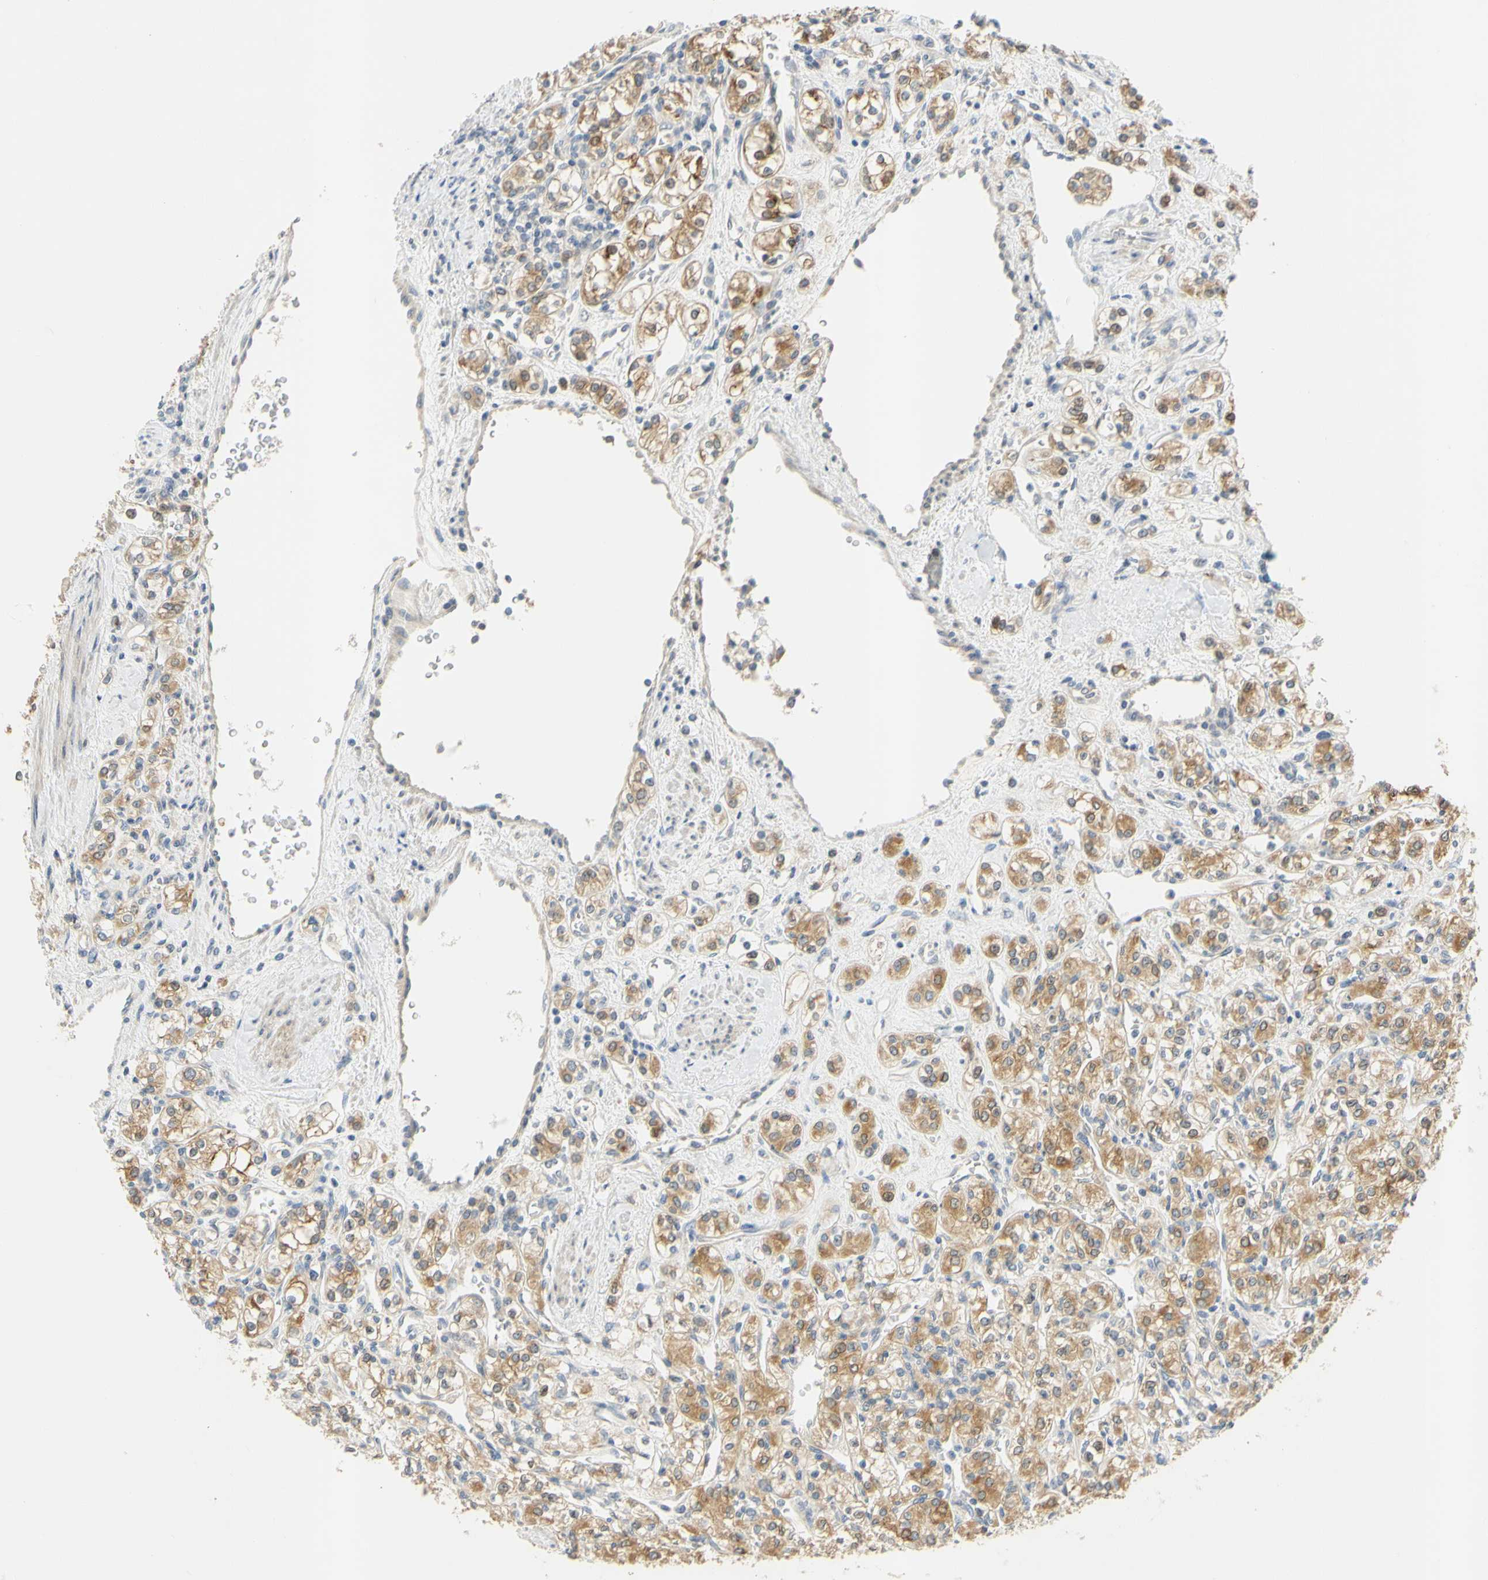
{"staining": {"intensity": "moderate", "quantity": ">75%", "location": "cytoplasmic/membranous"}, "tissue": "renal cancer", "cell_type": "Tumor cells", "image_type": "cancer", "snomed": [{"axis": "morphology", "description": "Adenocarcinoma, NOS"}, {"axis": "topography", "description": "Kidney"}], "caption": "Brown immunohistochemical staining in human renal adenocarcinoma displays moderate cytoplasmic/membranous staining in approximately >75% of tumor cells. The staining is performed using DAB (3,3'-diaminobenzidine) brown chromogen to label protein expression. The nuclei are counter-stained blue using hematoxylin.", "gene": "CCNB2", "patient": {"sex": "male", "age": 77}}